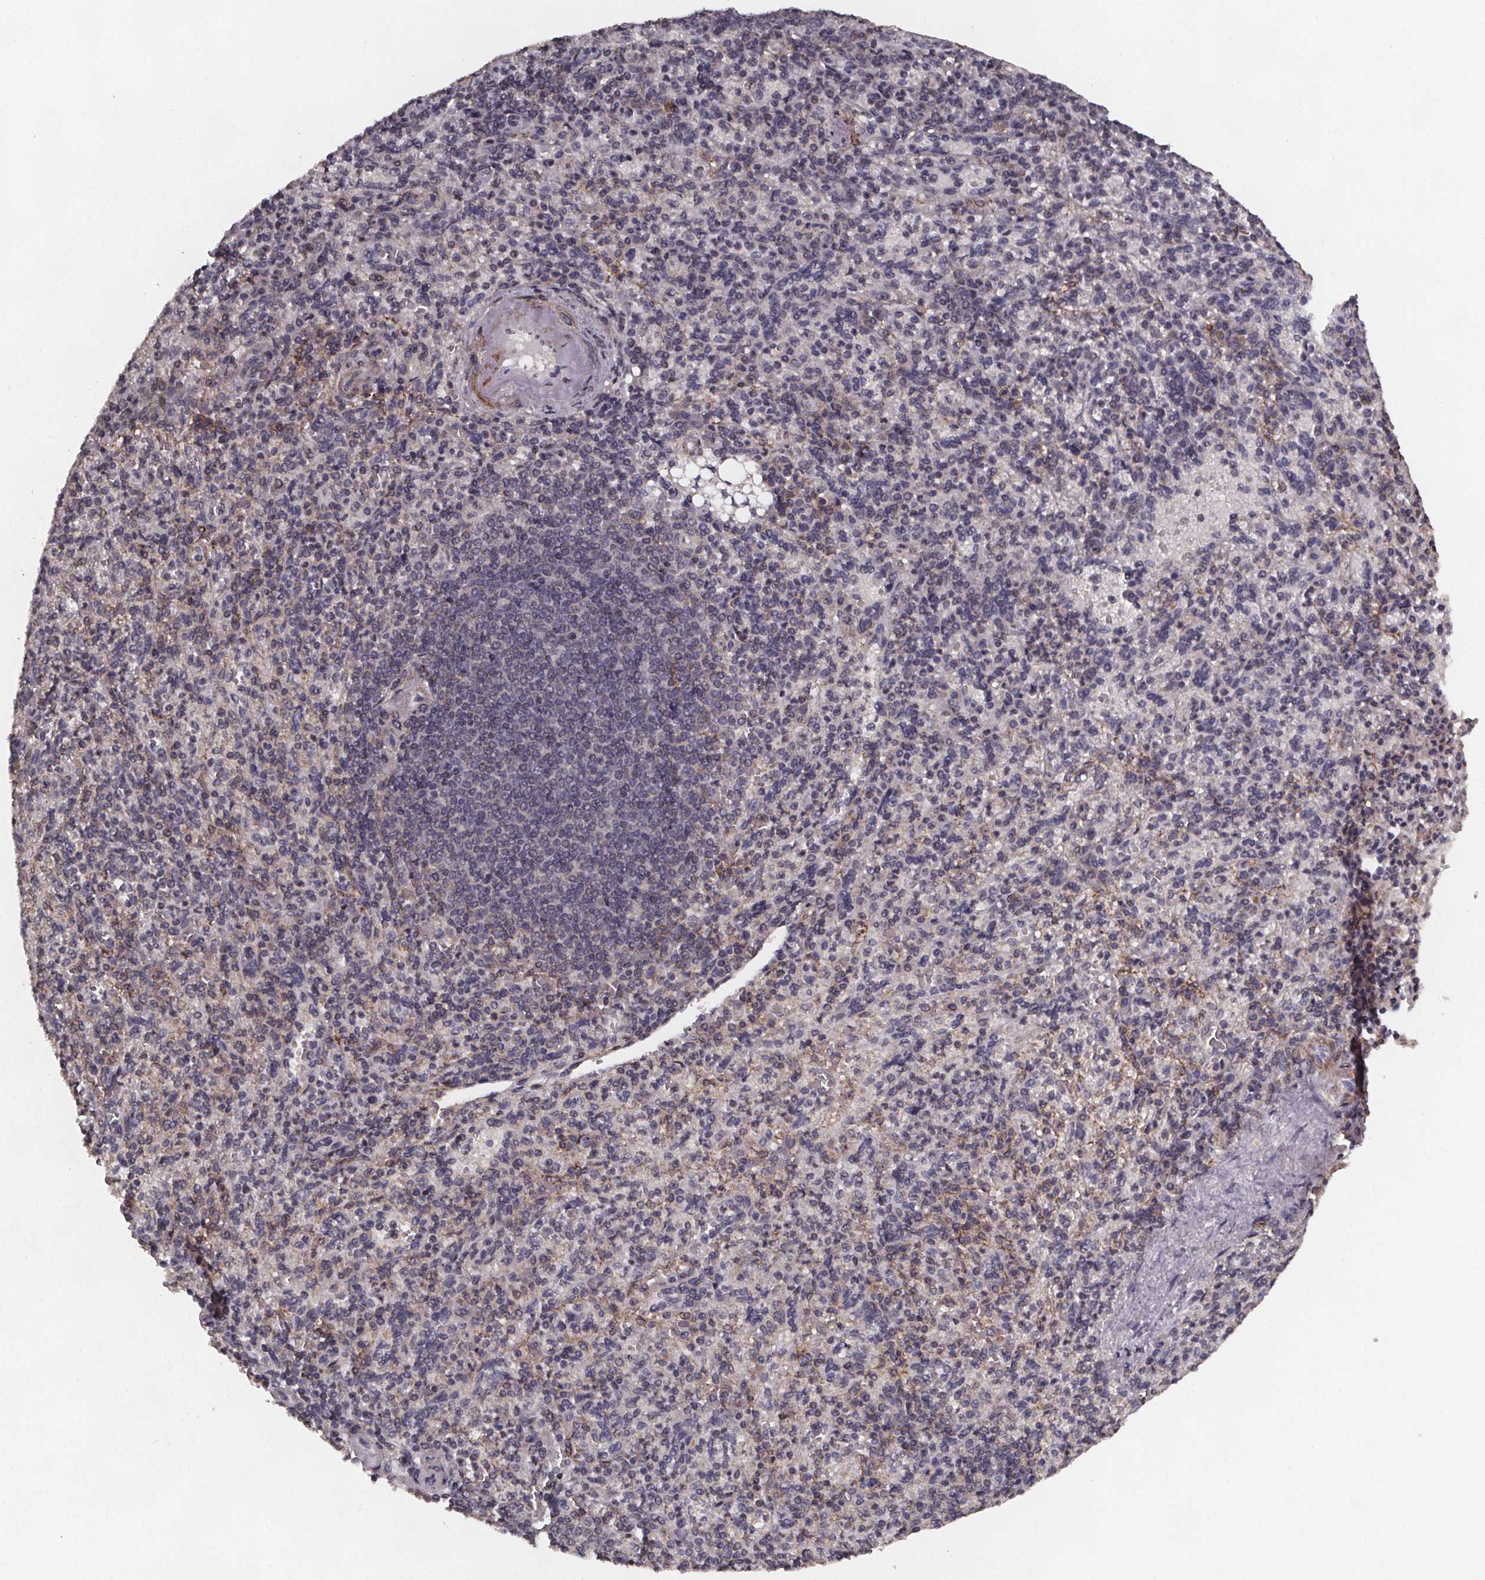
{"staining": {"intensity": "negative", "quantity": "none", "location": "none"}, "tissue": "spleen", "cell_type": "Cells in red pulp", "image_type": "normal", "snomed": [{"axis": "morphology", "description": "Normal tissue, NOS"}, {"axis": "topography", "description": "Spleen"}], "caption": "DAB (3,3'-diaminobenzidine) immunohistochemical staining of normal human spleen exhibits no significant positivity in cells in red pulp. The staining is performed using DAB (3,3'-diaminobenzidine) brown chromogen with nuclei counter-stained in using hematoxylin.", "gene": "PALLD", "patient": {"sex": "female", "age": 74}}